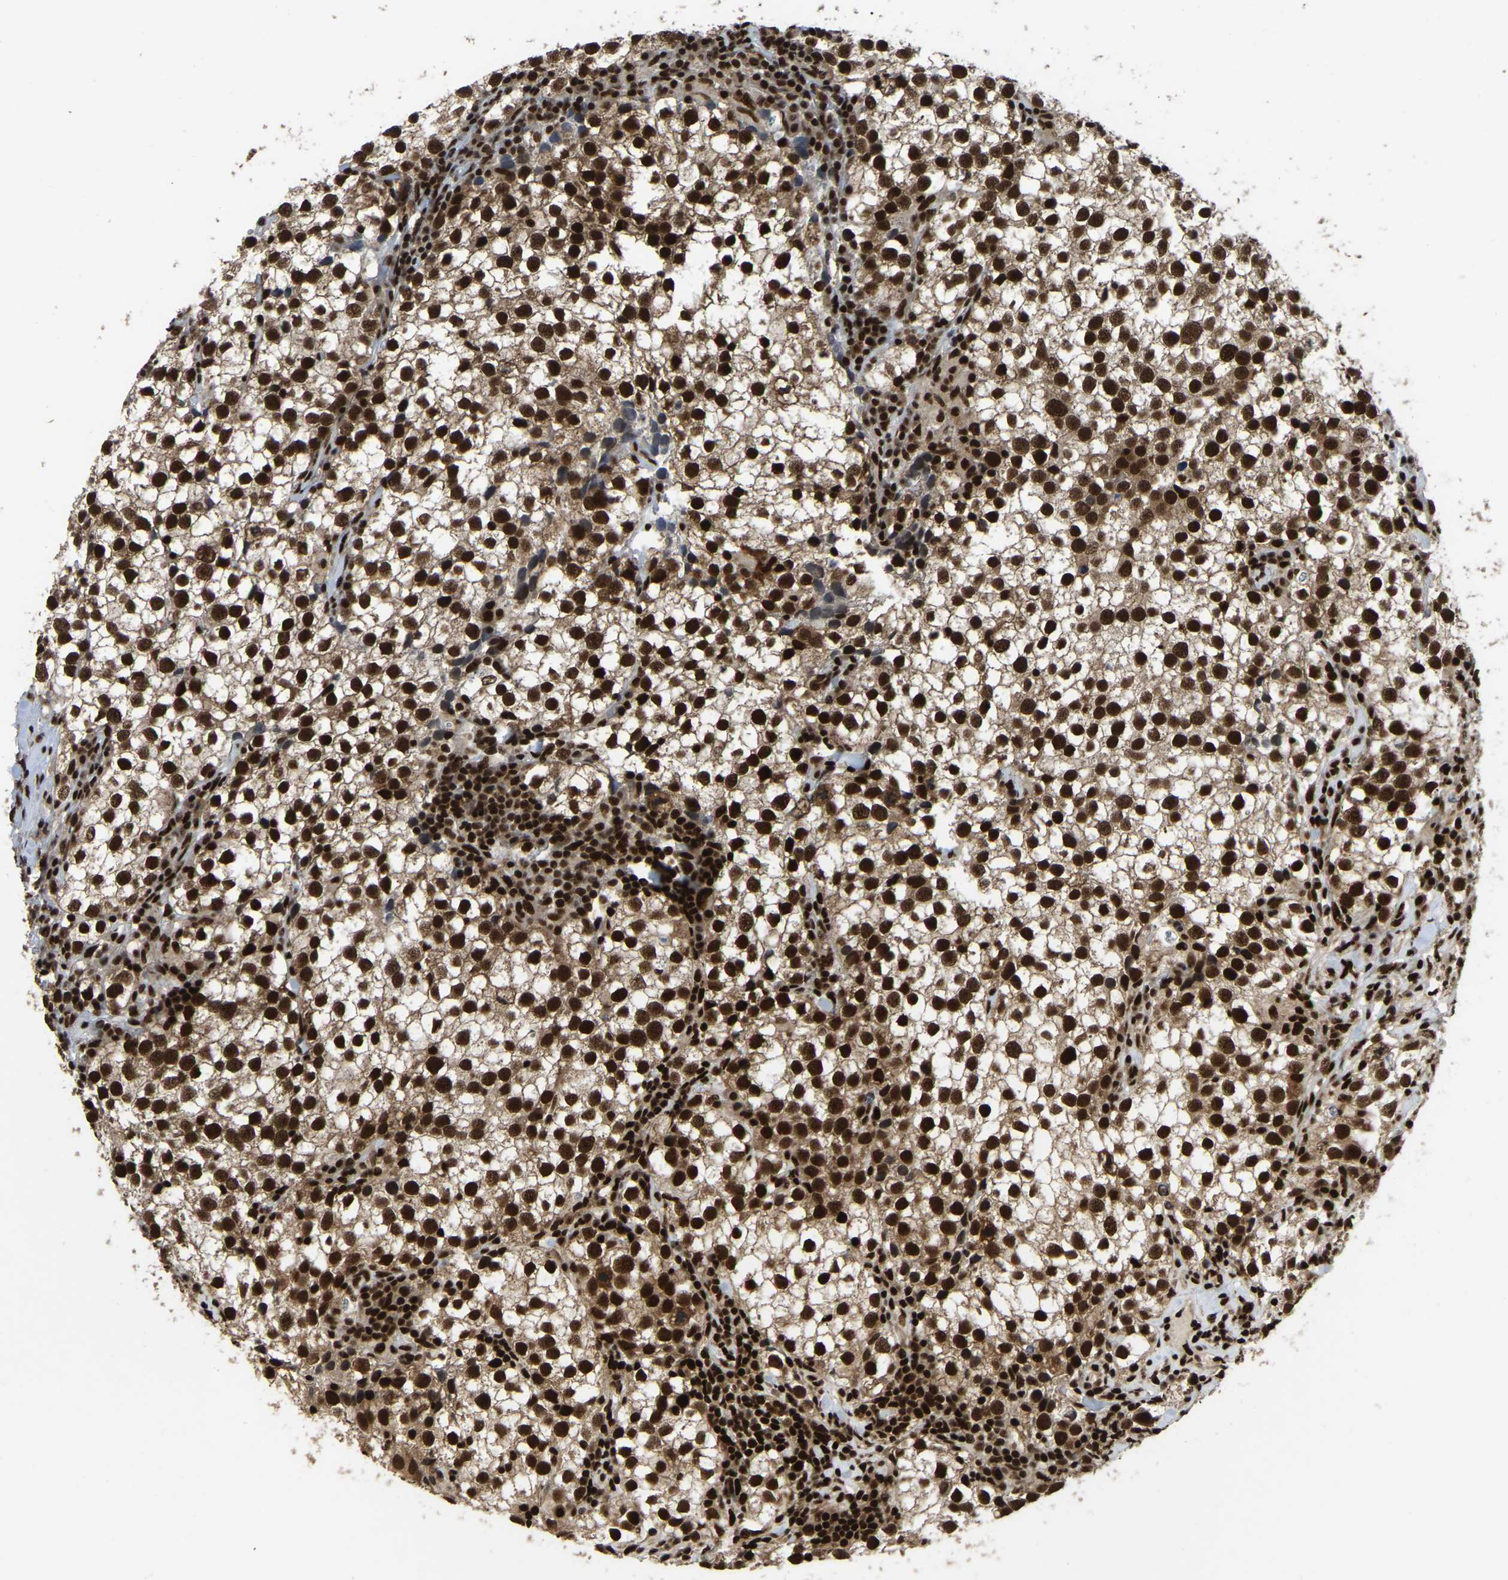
{"staining": {"intensity": "strong", "quantity": ">75%", "location": "nuclear"}, "tissue": "testis cancer", "cell_type": "Tumor cells", "image_type": "cancer", "snomed": [{"axis": "morphology", "description": "Seminoma, NOS"}, {"axis": "morphology", "description": "Carcinoma, Embryonal, NOS"}, {"axis": "topography", "description": "Testis"}], "caption": "Embryonal carcinoma (testis) stained for a protein (brown) shows strong nuclear positive expression in about >75% of tumor cells.", "gene": "TBL1XR1", "patient": {"sex": "male", "age": 36}}